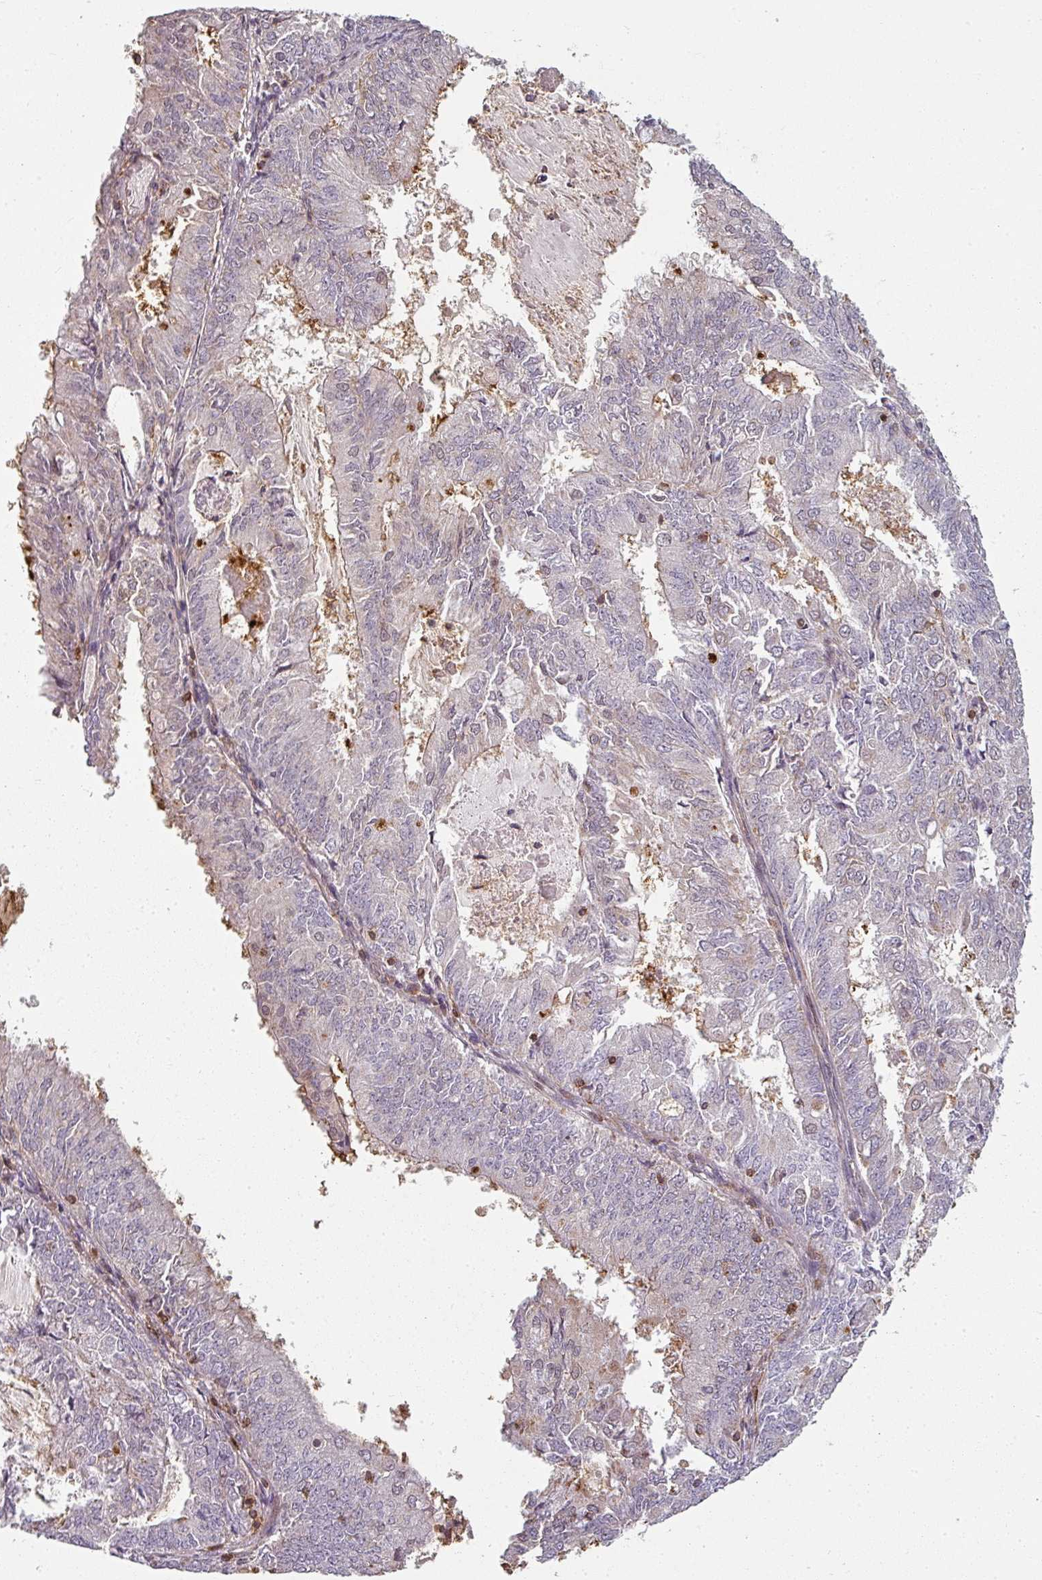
{"staining": {"intensity": "negative", "quantity": "none", "location": "none"}, "tissue": "endometrial cancer", "cell_type": "Tumor cells", "image_type": "cancer", "snomed": [{"axis": "morphology", "description": "Adenocarcinoma, NOS"}, {"axis": "topography", "description": "Endometrium"}], "caption": "Tumor cells show no significant protein staining in endometrial cancer.", "gene": "CLIC1", "patient": {"sex": "female", "age": 57}}